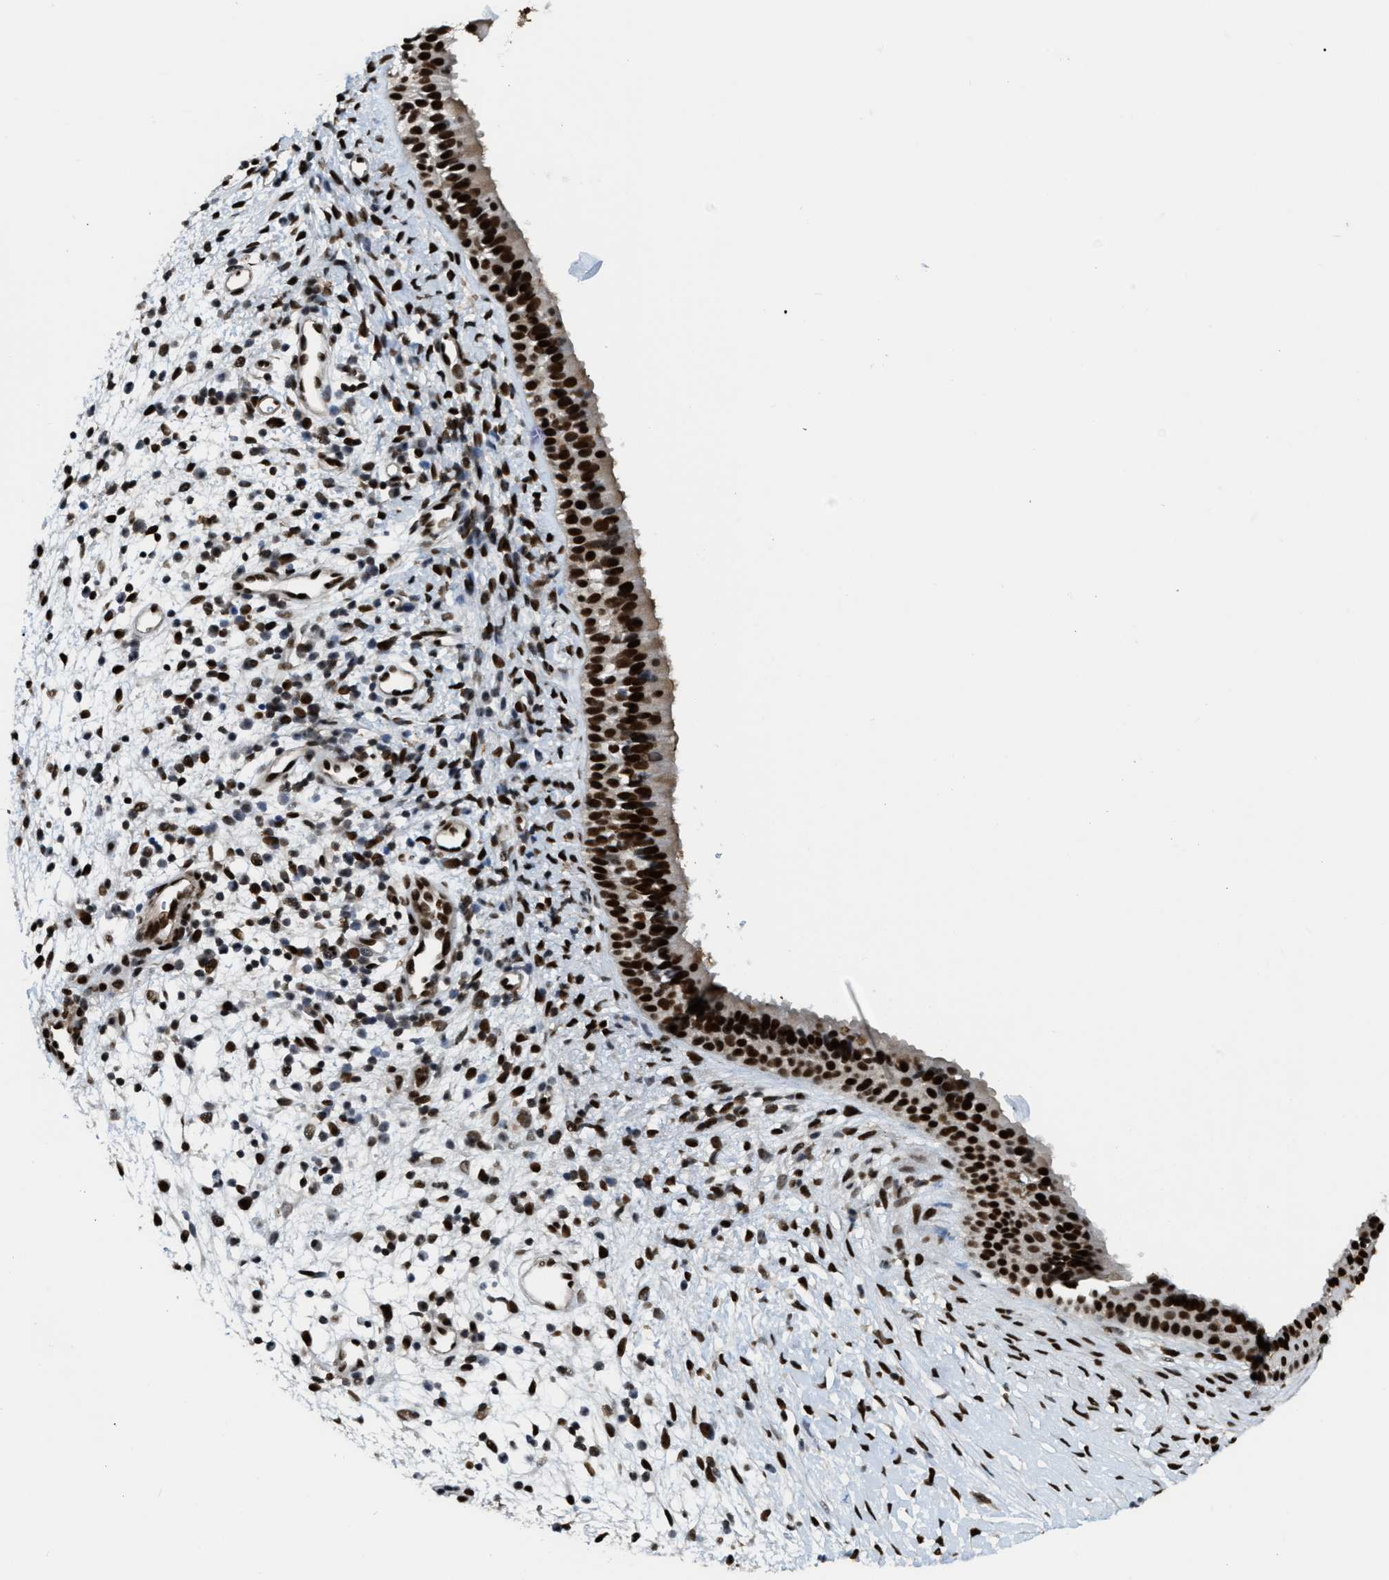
{"staining": {"intensity": "strong", "quantity": ">75%", "location": "nuclear"}, "tissue": "nasopharynx", "cell_type": "Respiratory epithelial cells", "image_type": "normal", "snomed": [{"axis": "morphology", "description": "Normal tissue, NOS"}, {"axis": "topography", "description": "Nasopharynx"}], "caption": "Immunohistochemical staining of benign human nasopharynx reveals strong nuclear protein positivity in about >75% of respiratory epithelial cells.", "gene": "NUMA1", "patient": {"sex": "male", "age": 22}}